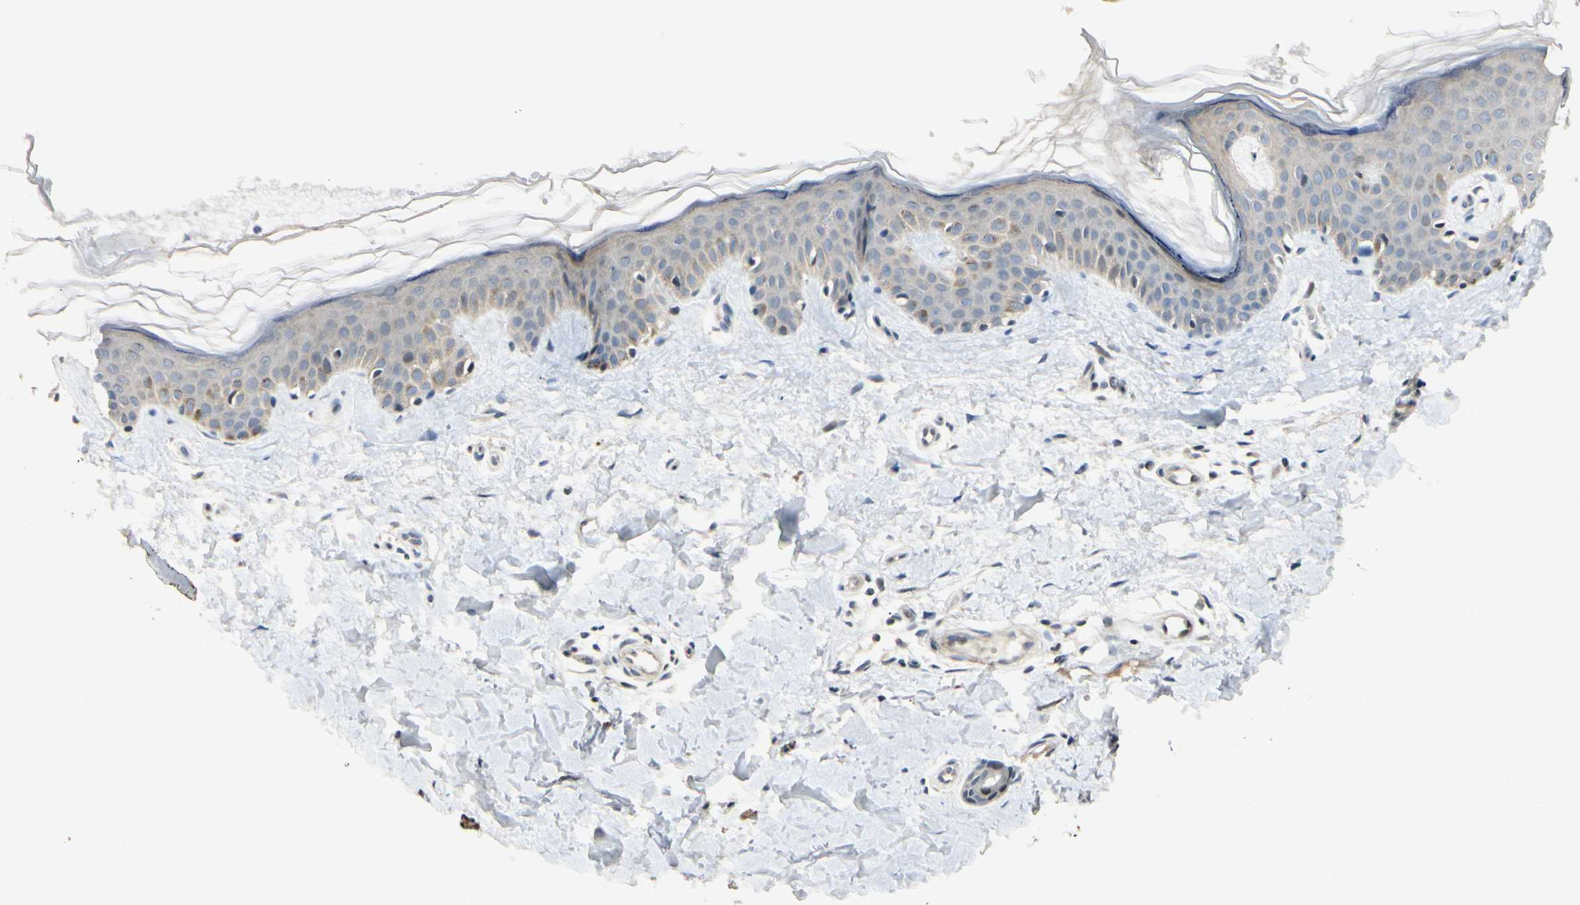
{"staining": {"intensity": "negative", "quantity": "none", "location": "none"}, "tissue": "skin", "cell_type": "Fibroblasts", "image_type": "normal", "snomed": [{"axis": "morphology", "description": "Normal tissue, NOS"}, {"axis": "topography", "description": "Skin"}], "caption": "Fibroblasts show no significant positivity in normal skin. Brightfield microscopy of immunohistochemistry (IHC) stained with DAB (brown) and hematoxylin (blue), captured at high magnification.", "gene": "P4HA3", "patient": {"sex": "male", "age": 67}}